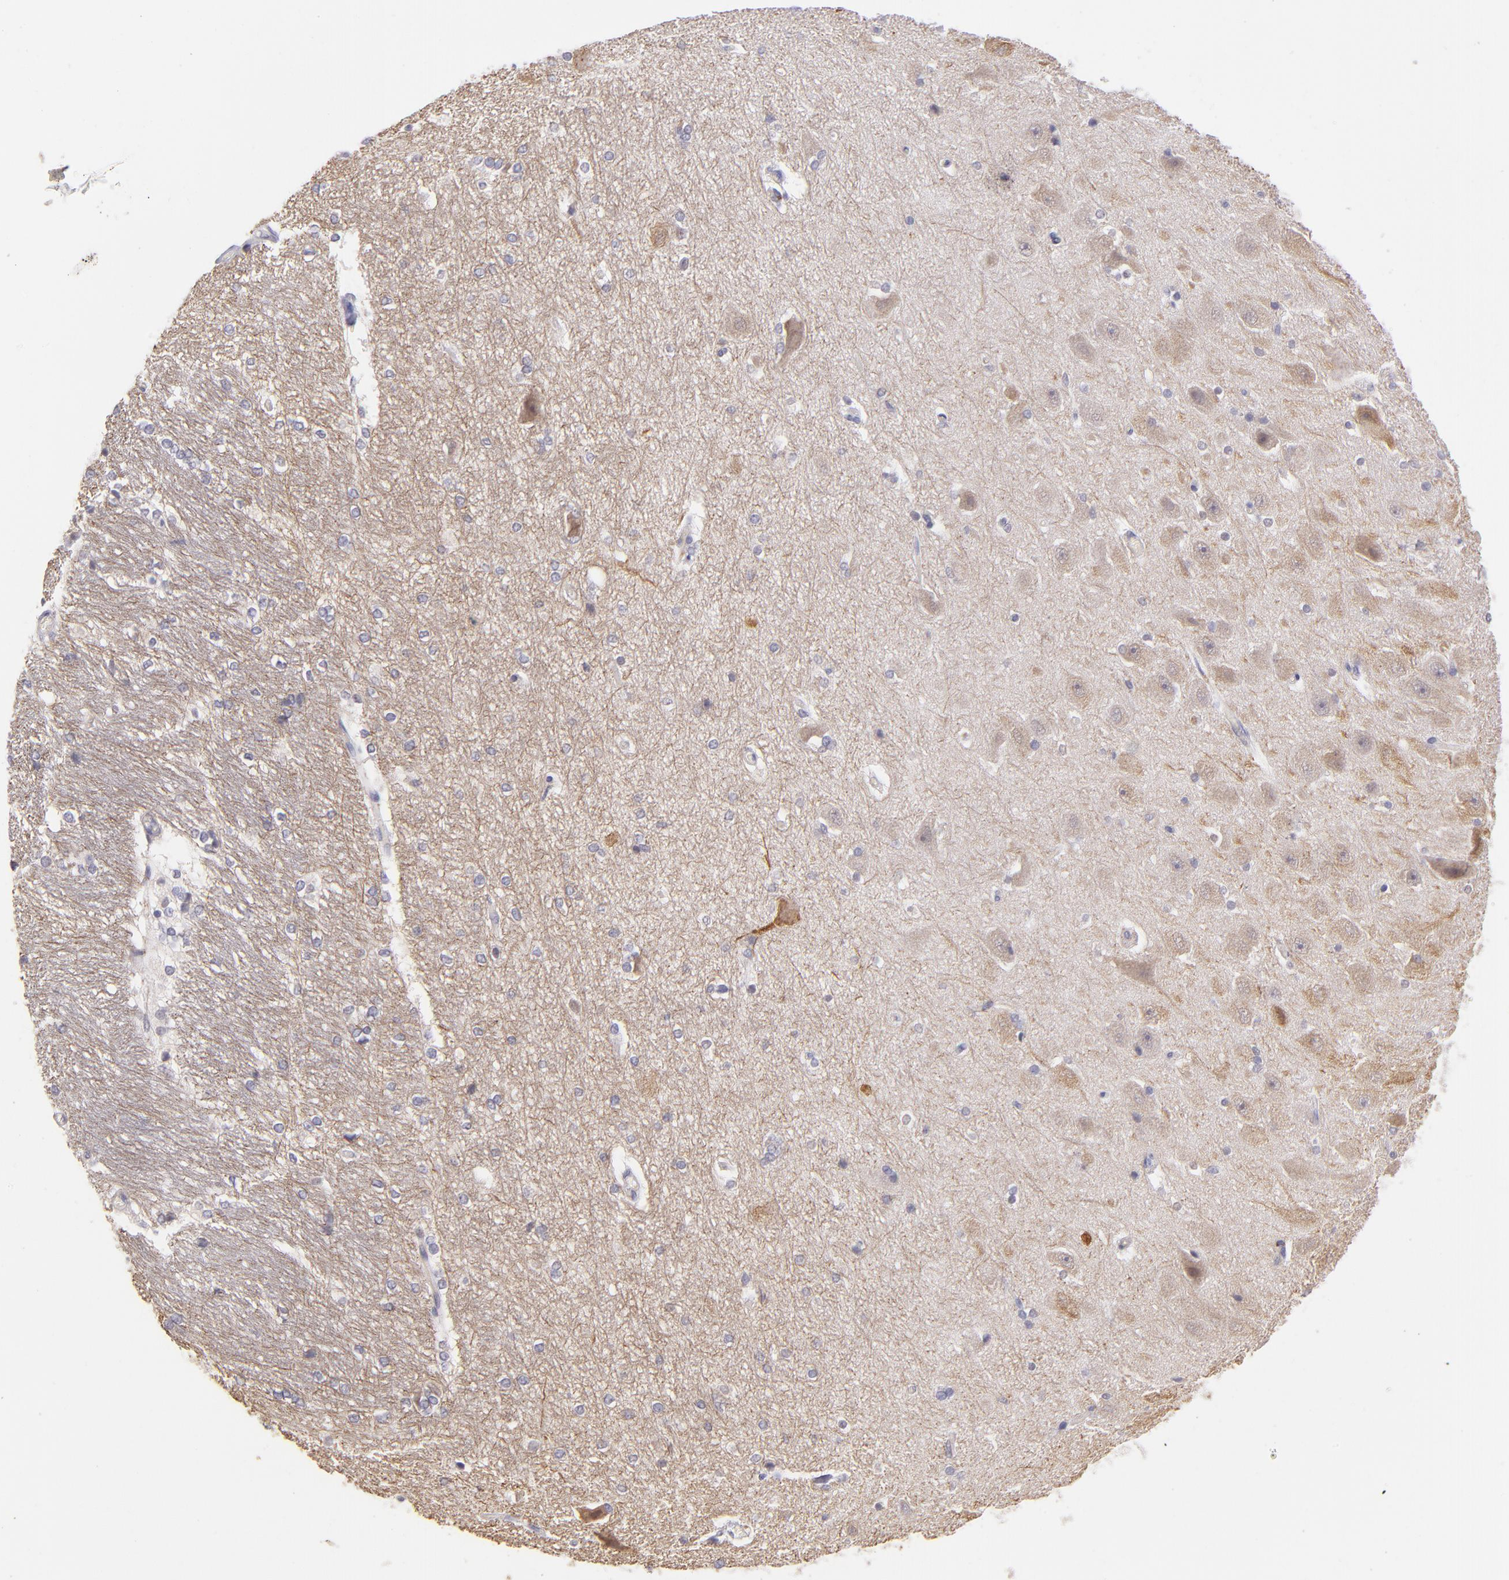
{"staining": {"intensity": "negative", "quantity": "none", "location": "none"}, "tissue": "hippocampus", "cell_type": "Glial cells", "image_type": "normal", "snomed": [{"axis": "morphology", "description": "Normal tissue, NOS"}, {"axis": "topography", "description": "Hippocampus"}], "caption": "Immunohistochemistry (IHC) micrograph of unremarkable human hippocampus stained for a protein (brown), which reveals no positivity in glial cells.", "gene": "TRAF3", "patient": {"sex": "female", "age": 19}}